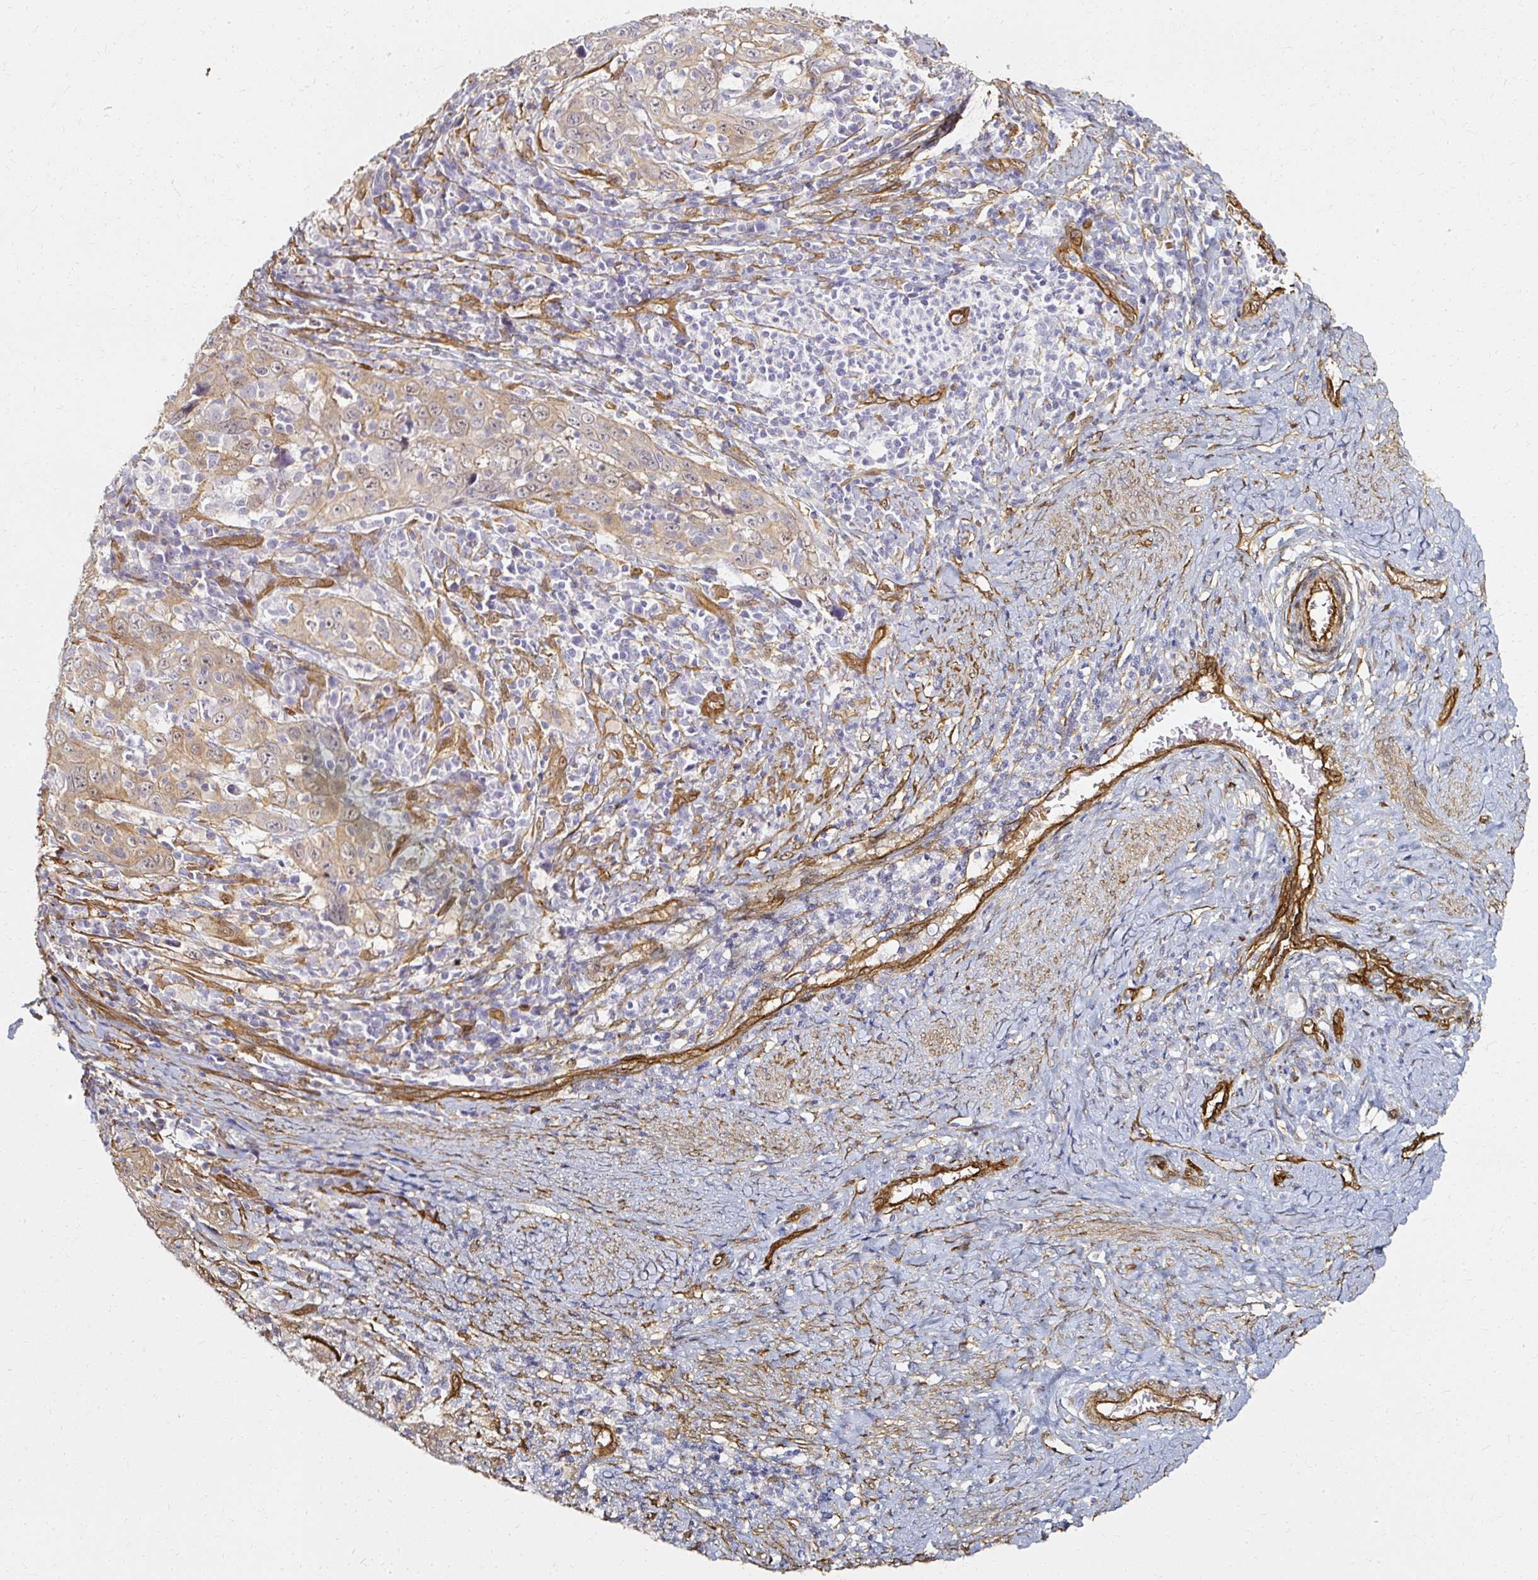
{"staining": {"intensity": "weak", "quantity": "25%-75%", "location": "cytoplasmic/membranous"}, "tissue": "cervical cancer", "cell_type": "Tumor cells", "image_type": "cancer", "snomed": [{"axis": "morphology", "description": "Squamous cell carcinoma, NOS"}, {"axis": "topography", "description": "Cervix"}], "caption": "Cervical squamous cell carcinoma stained for a protein (brown) reveals weak cytoplasmic/membranous positive staining in about 25%-75% of tumor cells.", "gene": "CNN3", "patient": {"sex": "female", "age": 46}}